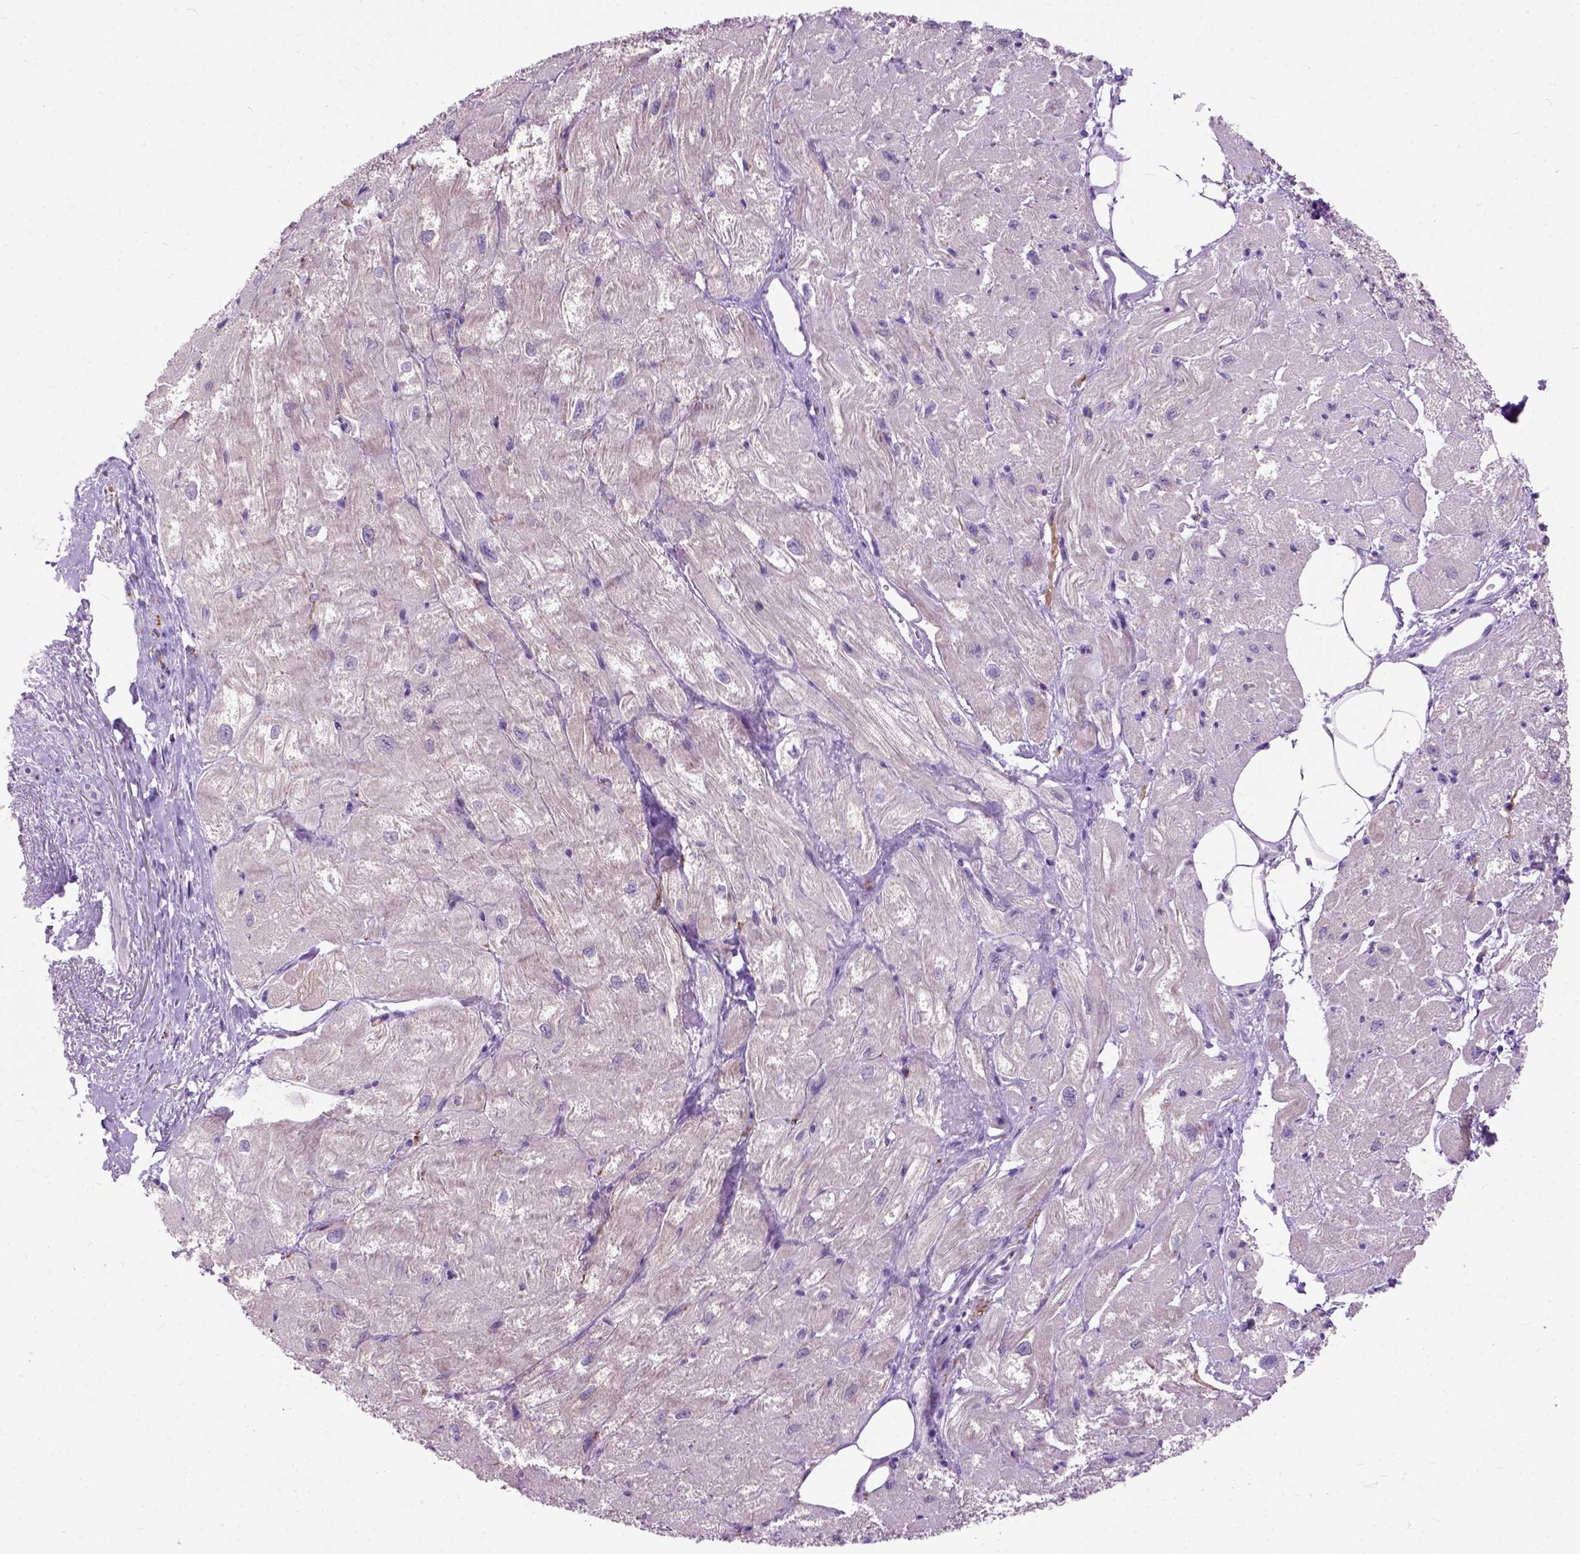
{"staining": {"intensity": "negative", "quantity": "none", "location": "none"}, "tissue": "heart muscle", "cell_type": "Cardiomyocytes", "image_type": "normal", "snomed": [{"axis": "morphology", "description": "Normal tissue, NOS"}, {"axis": "topography", "description": "Heart"}], "caption": "Protein analysis of benign heart muscle reveals no significant positivity in cardiomyocytes.", "gene": "MAPT", "patient": {"sex": "female", "age": 62}}